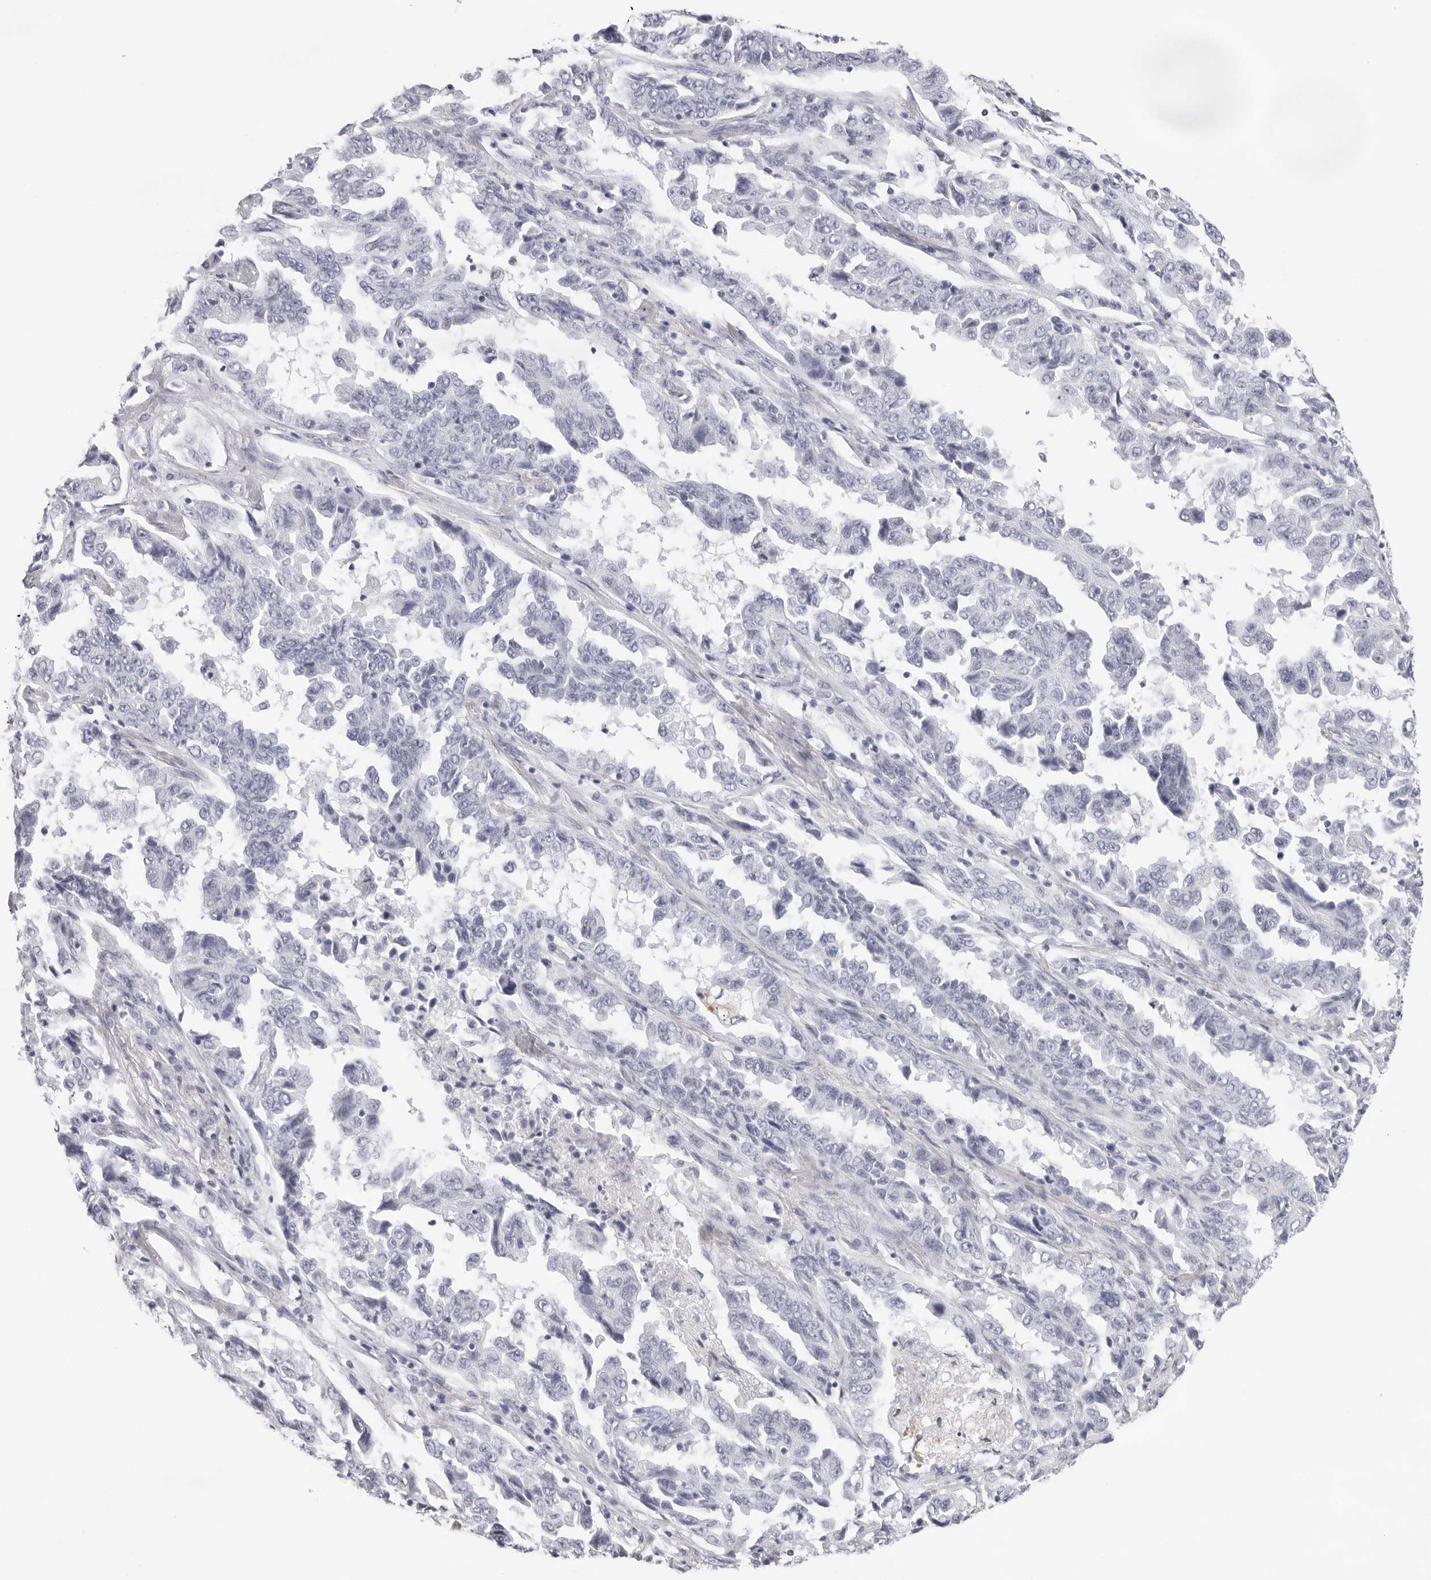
{"staining": {"intensity": "negative", "quantity": "none", "location": "none"}, "tissue": "lung cancer", "cell_type": "Tumor cells", "image_type": "cancer", "snomed": [{"axis": "morphology", "description": "Adenocarcinoma, NOS"}, {"axis": "topography", "description": "Lung"}], "caption": "Tumor cells are negative for brown protein staining in lung cancer.", "gene": "CST5", "patient": {"sex": "female", "age": 51}}